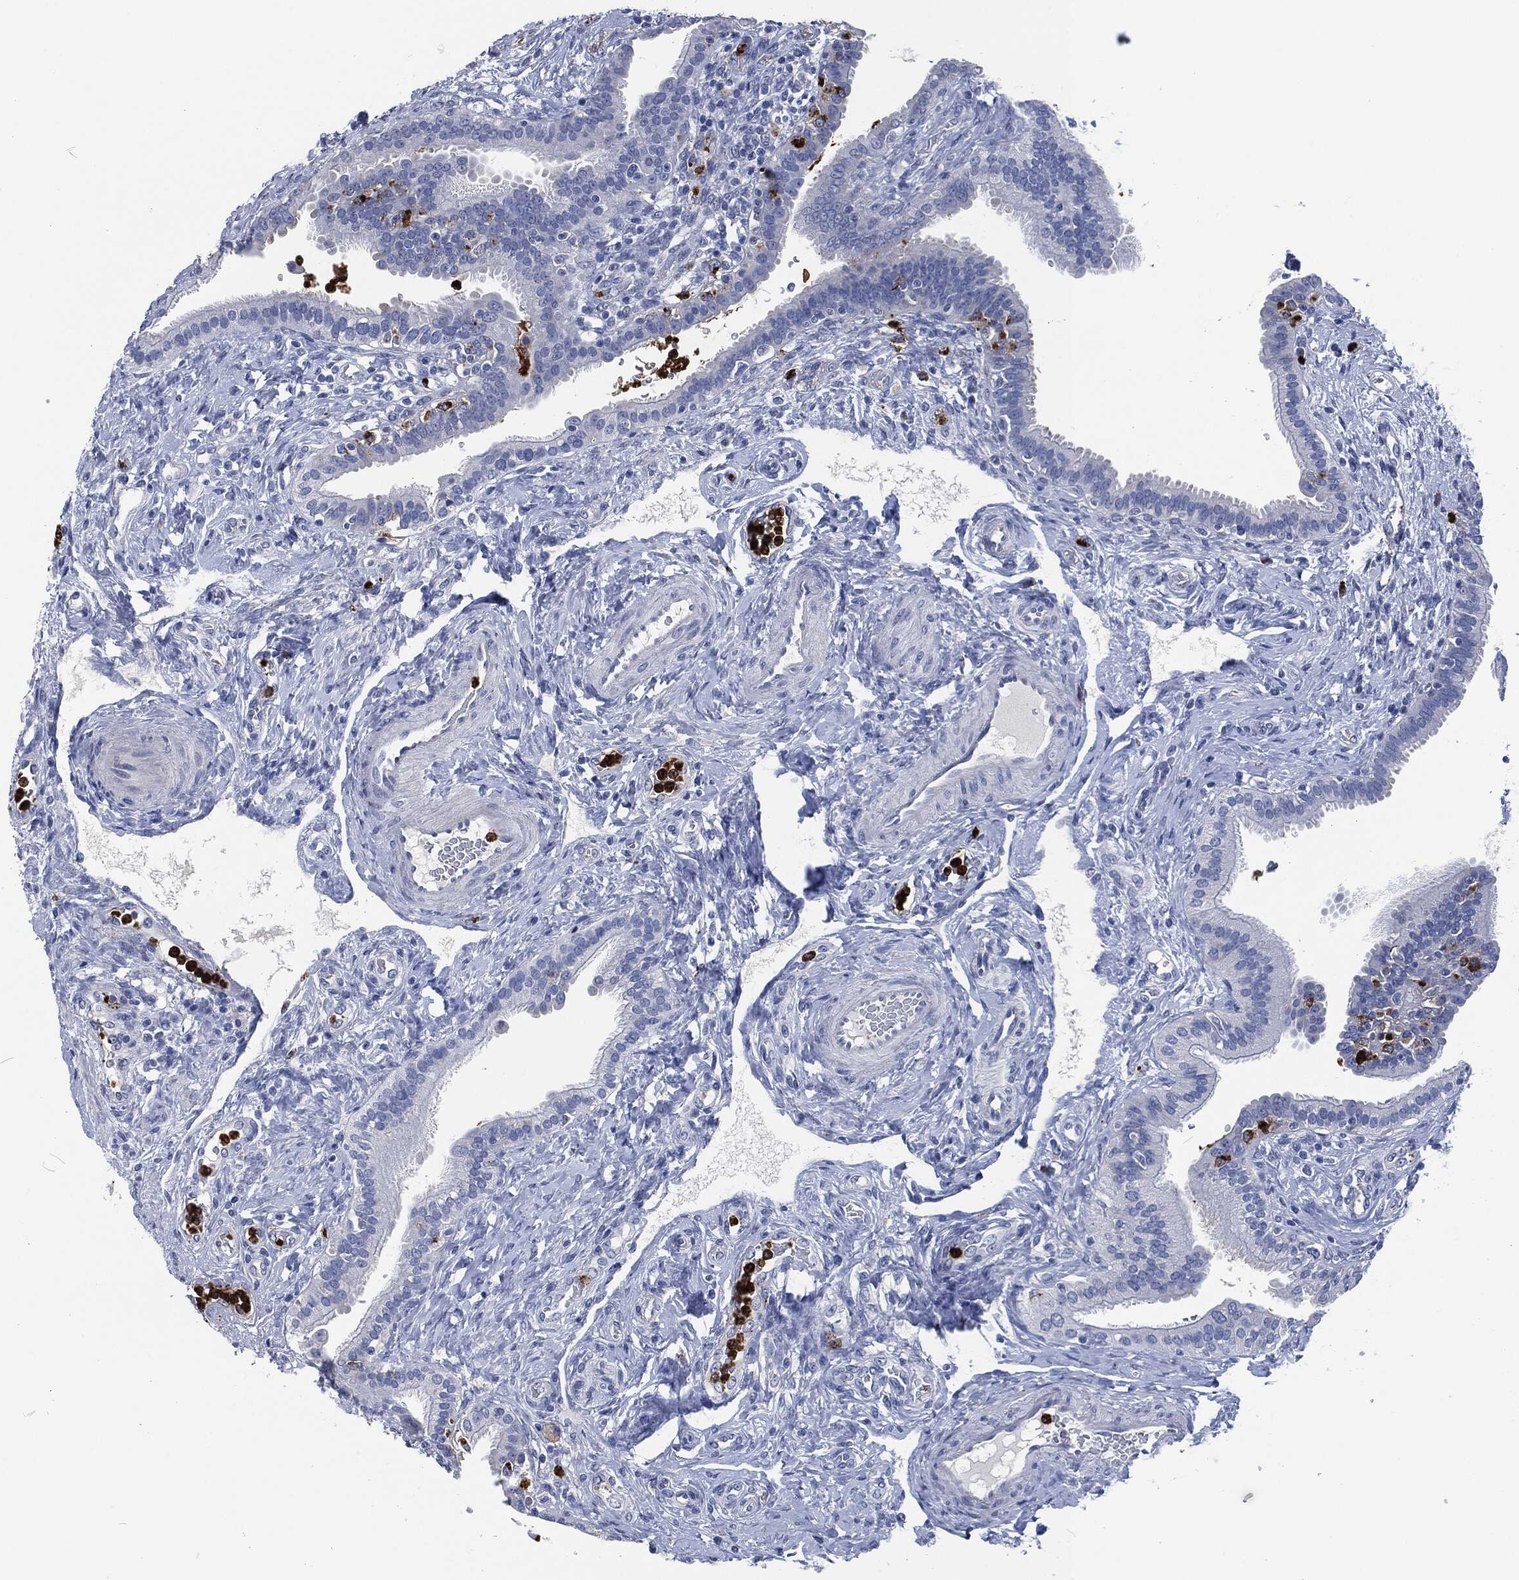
{"staining": {"intensity": "negative", "quantity": "none", "location": "none"}, "tissue": "fallopian tube", "cell_type": "Glandular cells", "image_type": "normal", "snomed": [{"axis": "morphology", "description": "Normal tissue, NOS"}, {"axis": "topography", "description": "Fallopian tube"}], "caption": "The photomicrograph exhibits no significant staining in glandular cells of fallopian tube.", "gene": "MPO", "patient": {"sex": "female", "age": 41}}